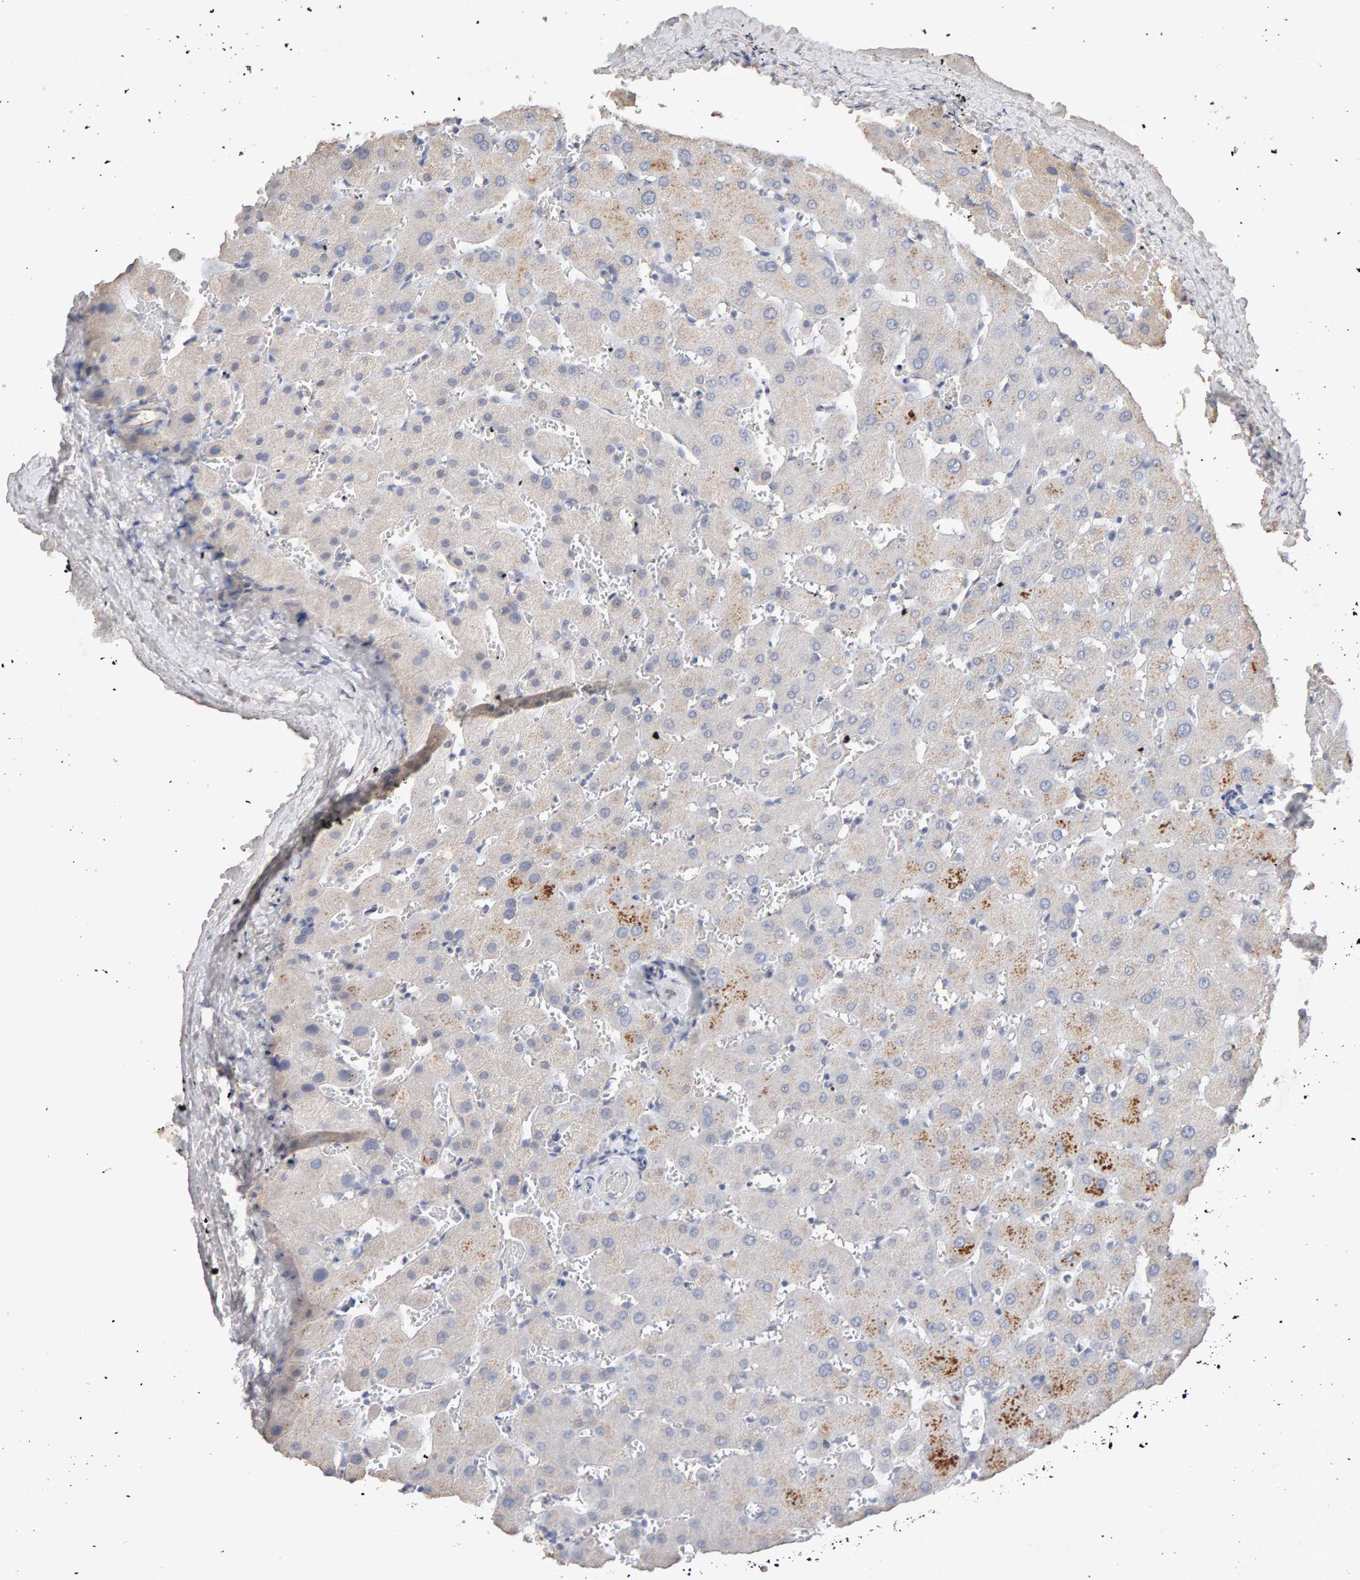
{"staining": {"intensity": "negative", "quantity": "none", "location": "none"}, "tissue": "liver", "cell_type": "Cholangiocytes", "image_type": "normal", "snomed": [{"axis": "morphology", "description": "Normal tissue, NOS"}, {"axis": "topography", "description": "Liver"}], "caption": "Cholangiocytes show no significant protein expression in unremarkable liver. The staining is performed using DAB brown chromogen with nuclei counter-stained in using hematoxylin.", "gene": "PTPRM", "patient": {"sex": "female", "age": 63}}